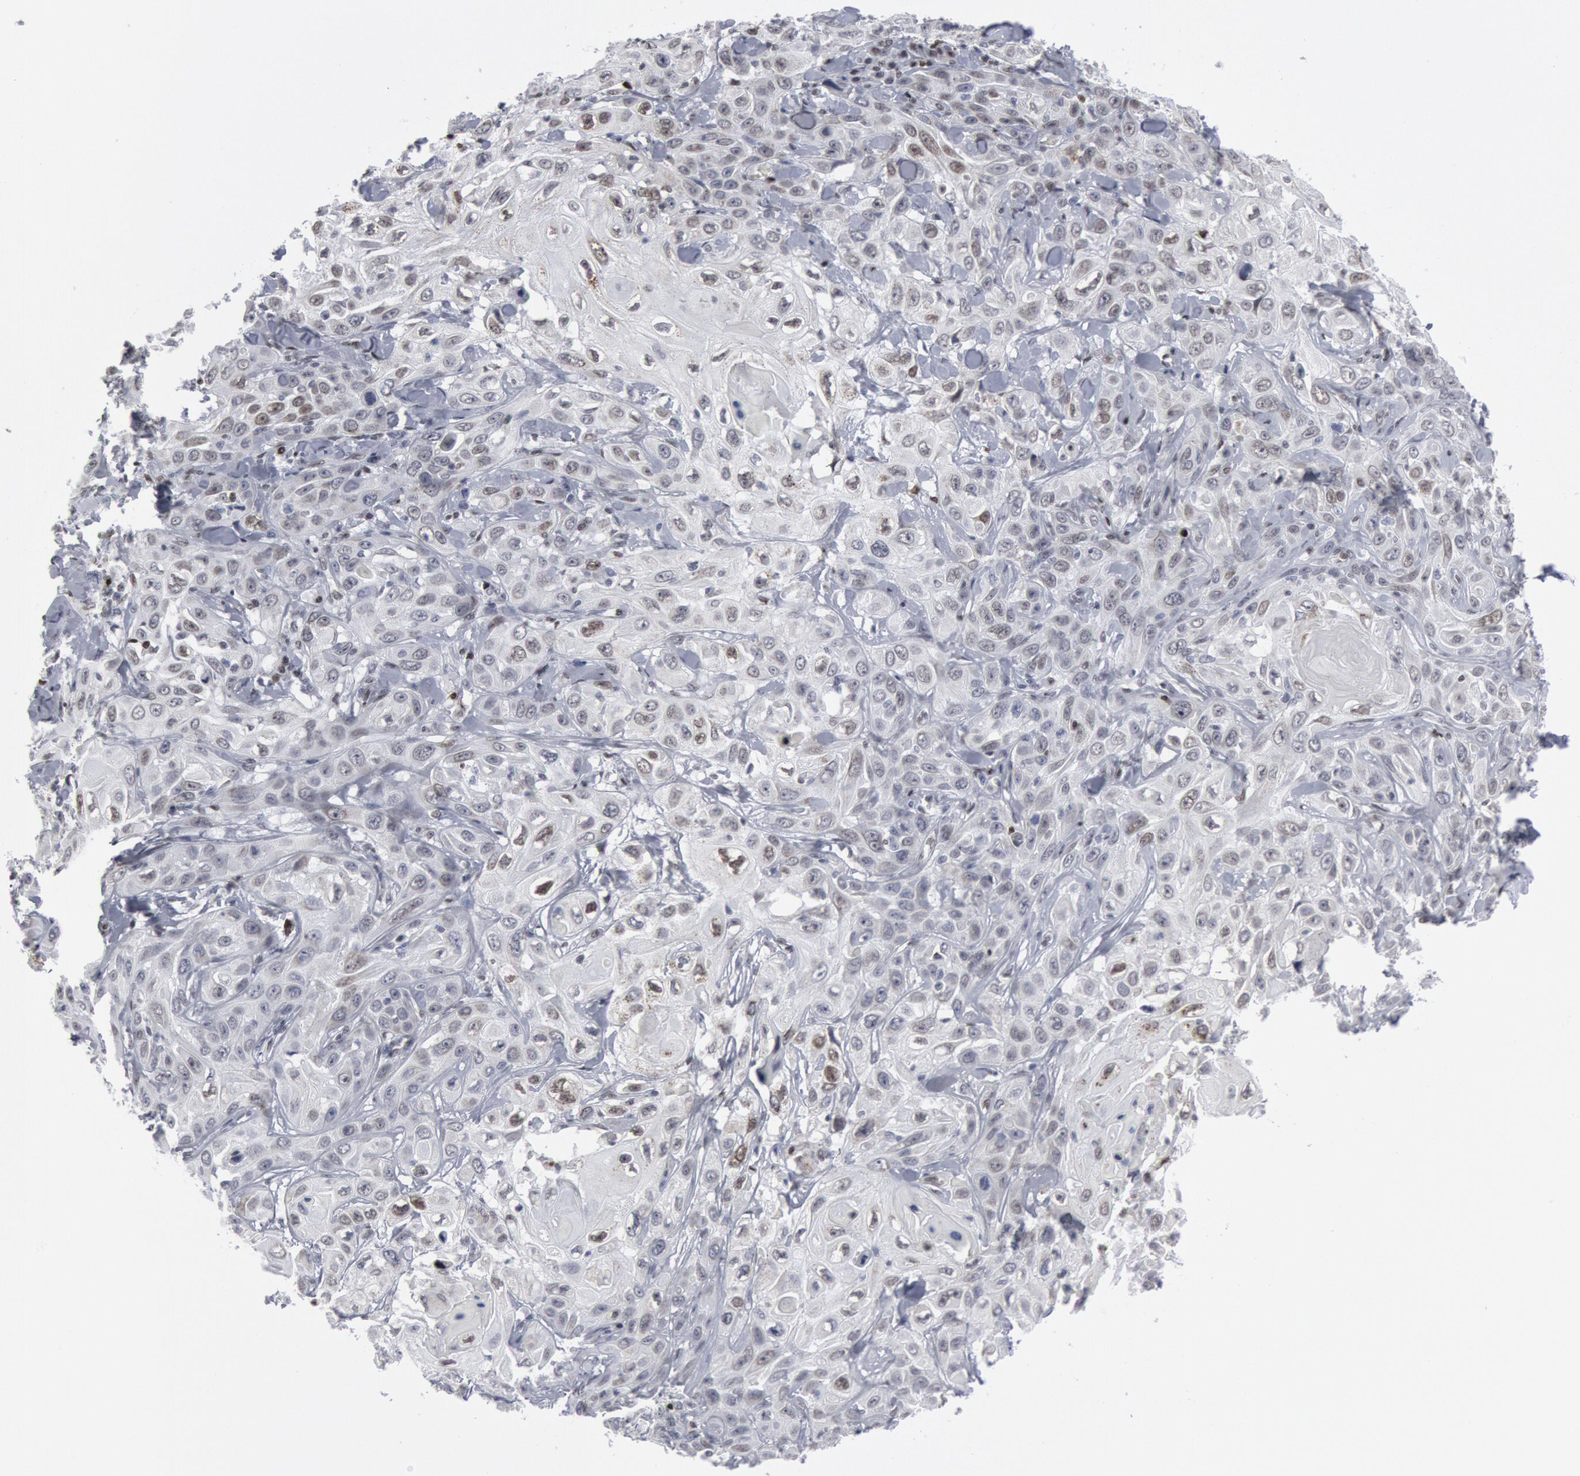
{"staining": {"intensity": "negative", "quantity": "none", "location": "none"}, "tissue": "skin cancer", "cell_type": "Tumor cells", "image_type": "cancer", "snomed": [{"axis": "morphology", "description": "Squamous cell carcinoma, NOS"}, {"axis": "topography", "description": "Skin"}], "caption": "A micrograph of human skin cancer is negative for staining in tumor cells.", "gene": "MECP2", "patient": {"sex": "male", "age": 84}}